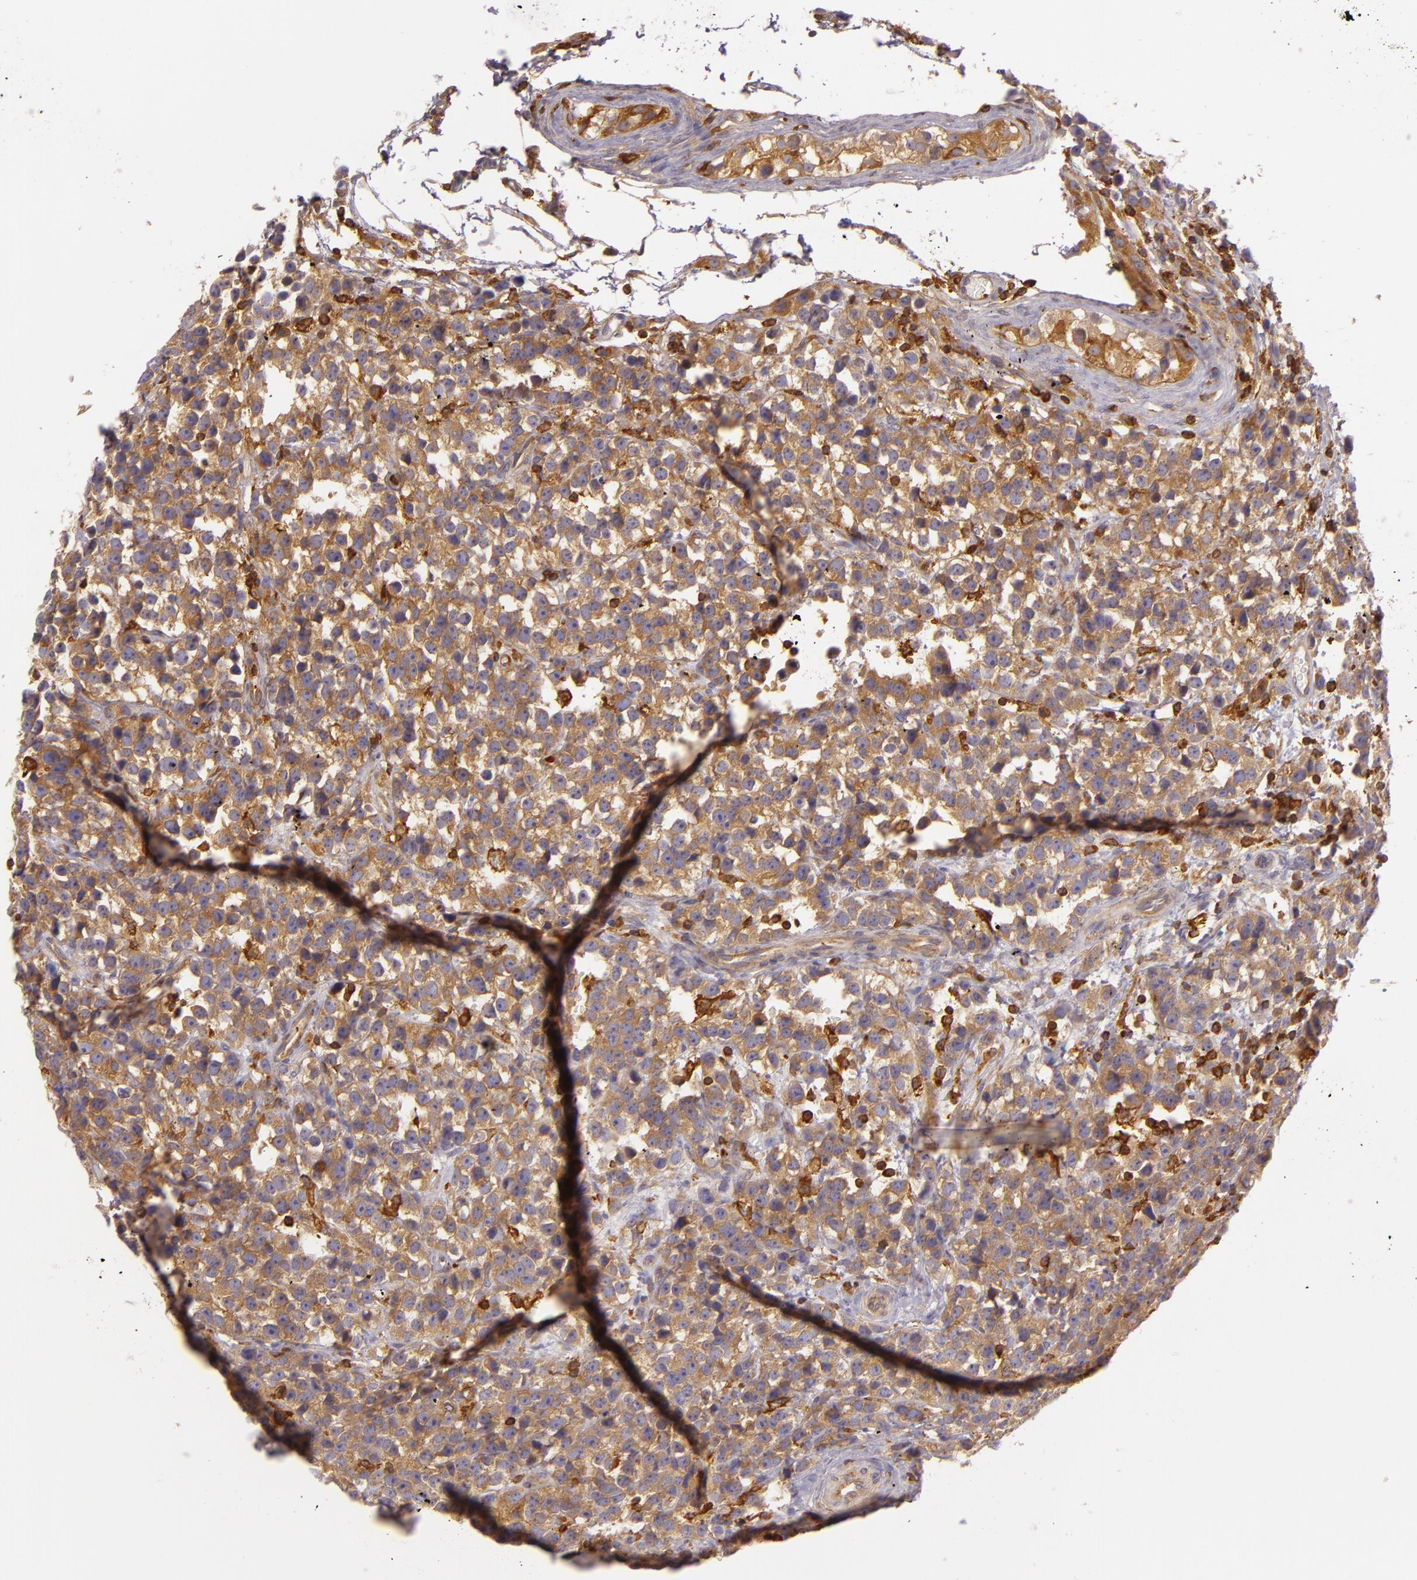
{"staining": {"intensity": "moderate", "quantity": ">75%", "location": "cytoplasmic/membranous"}, "tissue": "testis cancer", "cell_type": "Tumor cells", "image_type": "cancer", "snomed": [{"axis": "morphology", "description": "Seminoma, NOS"}, {"axis": "topography", "description": "Testis"}], "caption": "Testis cancer (seminoma) stained with a brown dye exhibits moderate cytoplasmic/membranous positive positivity in approximately >75% of tumor cells.", "gene": "TLN1", "patient": {"sex": "male", "age": 25}}